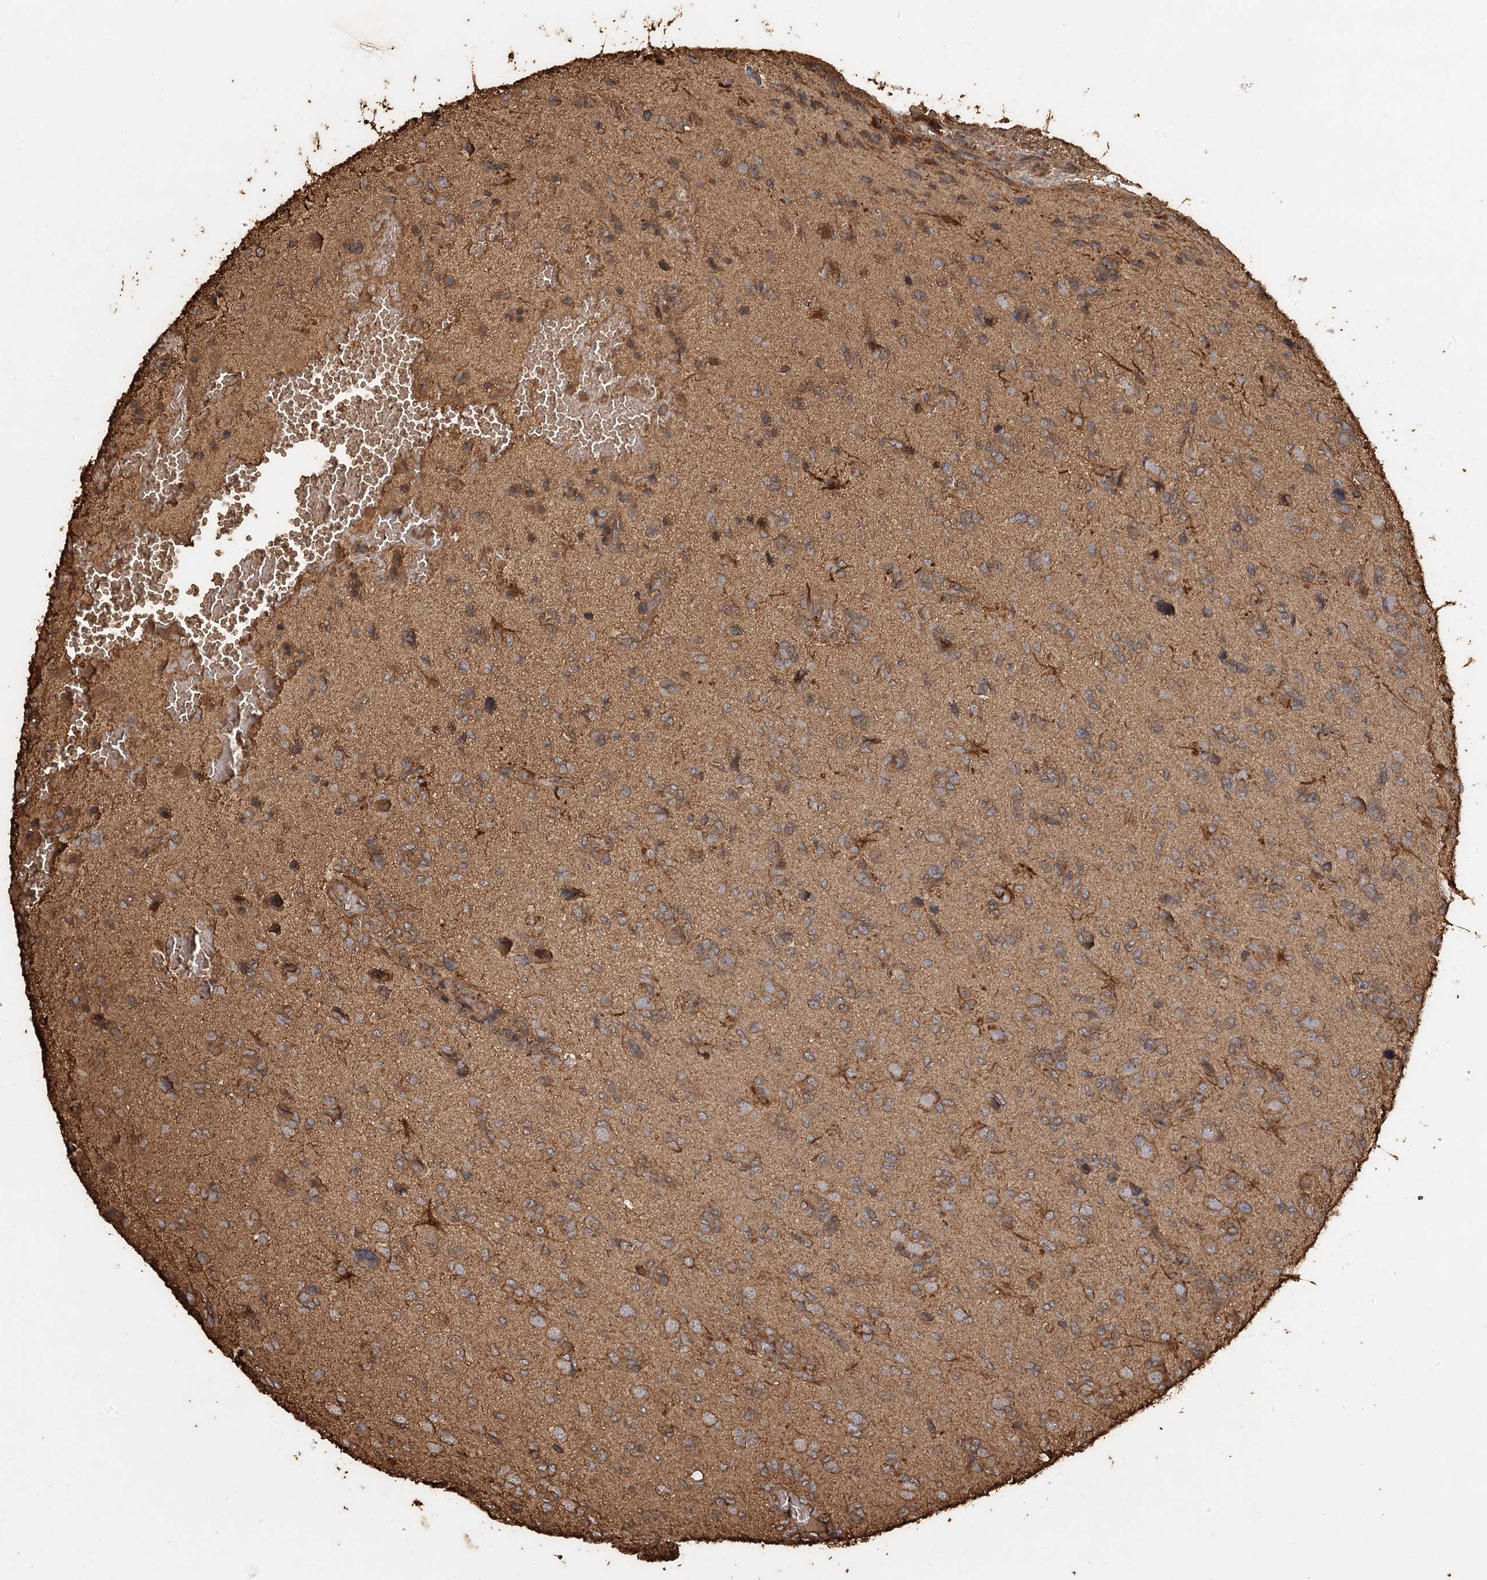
{"staining": {"intensity": "moderate", "quantity": "25%-75%", "location": "cytoplasmic/membranous"}, "tissue": "glioma", "cell_type": "Tumor cells", "image_type": "cancer", "snomed": [{"axis": "morphology", "description": "Glioma, malignant, High grade"}, {"axis": "topography", "description": "Brain"}], "caption": "Protein expression analysis of human glioma reveals moderate cytoplasmic/membranous staining in approximately 25%-75% of tumor cells. The staining was performed using DAB (3,3'-diaminobenzidine) to visualize the protein expression in brown, while the nuclei were stained in blue with hematoxylin (Magnification: 20x).", "gene": "PIK3C2A", "patient": {"sex": "female", "age": 59}}